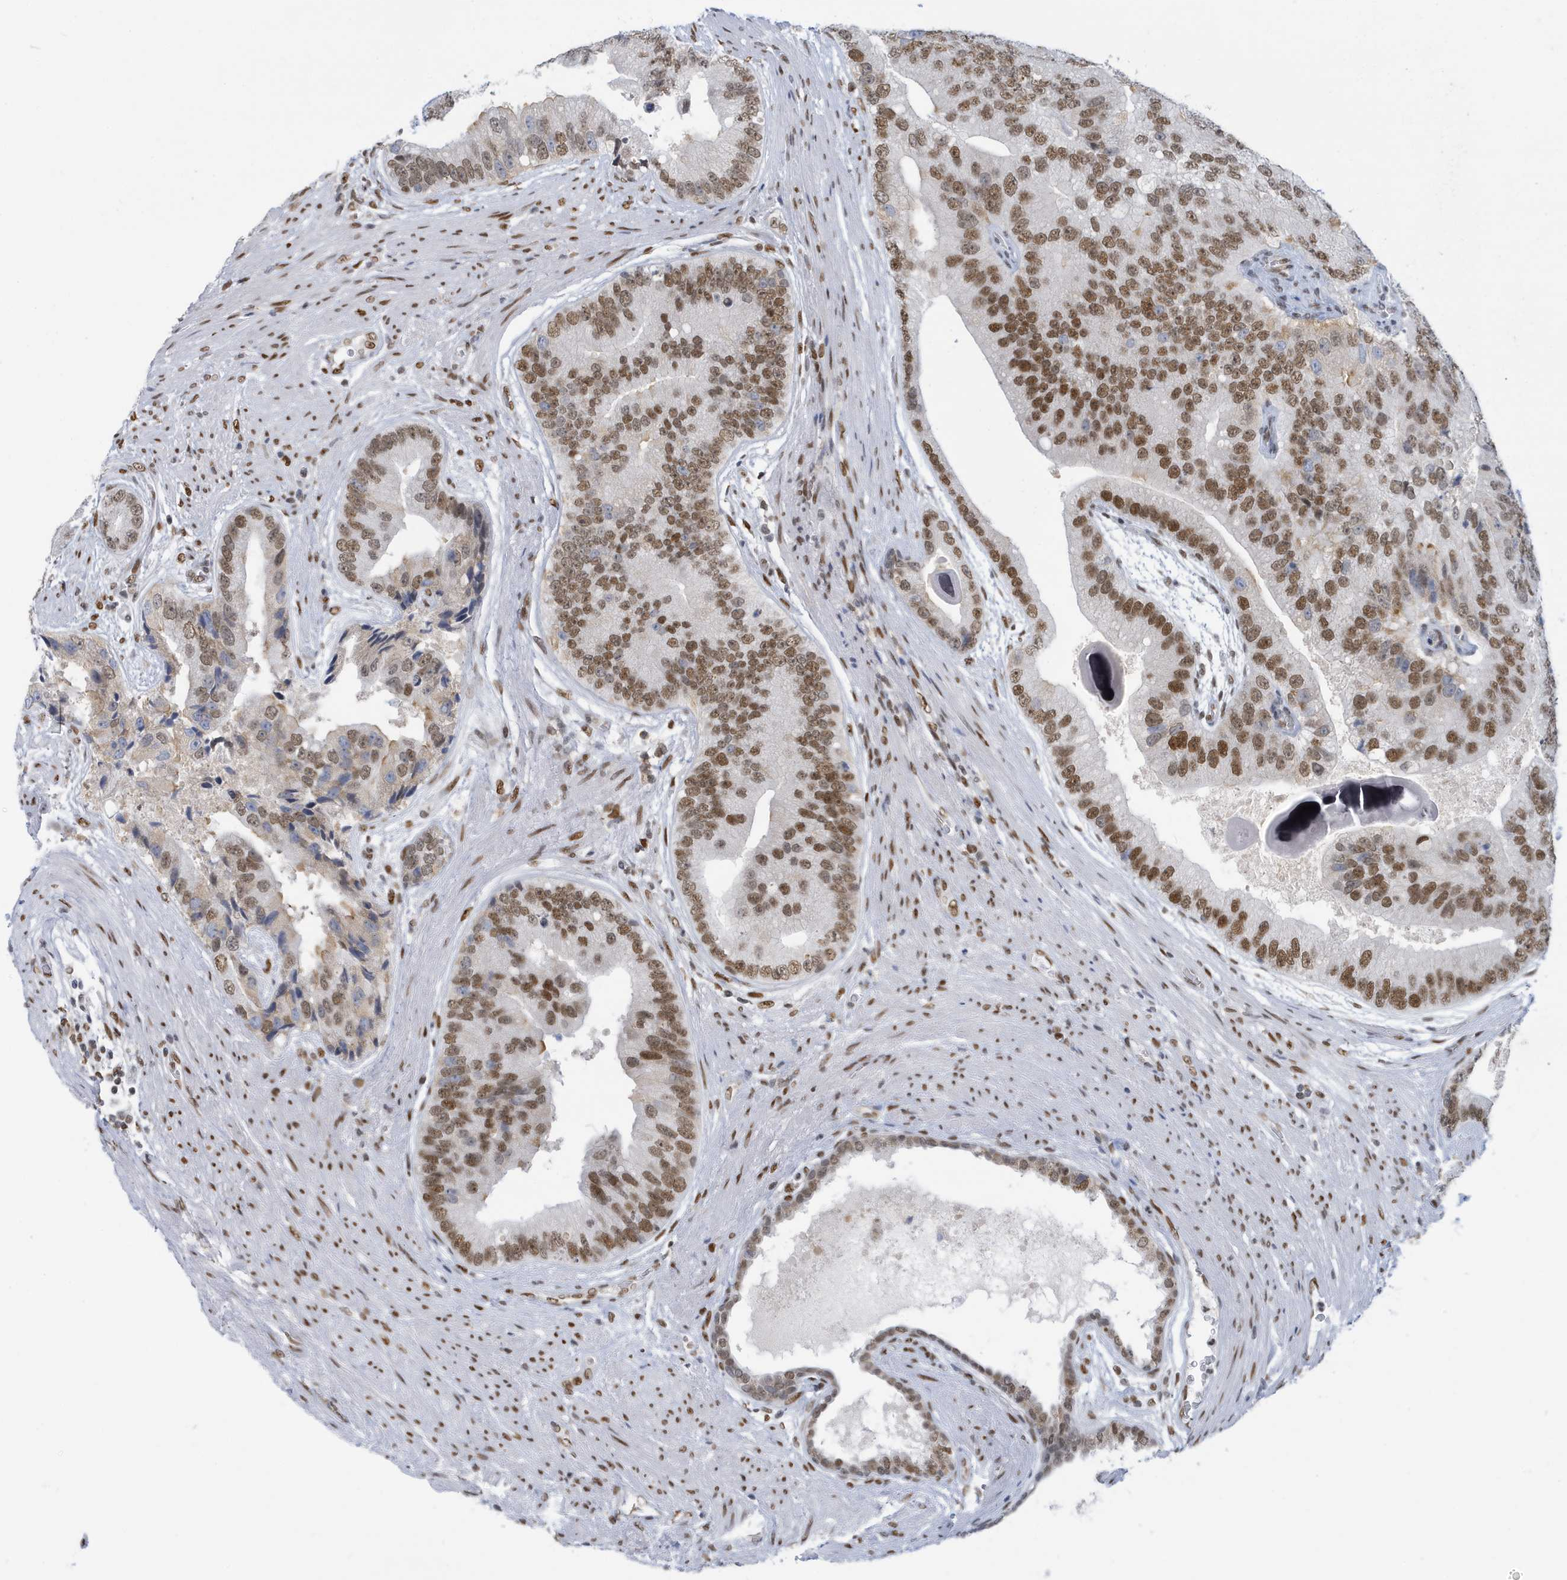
{"staining": {"intensity": "moderate", "quantity": "25%-75%", "location": "nuclear"}, "tissue": "prostate cancer", "cell_type": "Tumor cells", "image_type": "cancer", "snomed": [{"axis": "morphology", "description": "Adenocarcinoma, High grade"}, {"axis": "topography", "description": "Prostate"}], "caption": "A micrograph showing moderate nuclear positivity in about 25%-75% of tumor cells in prostate cancer, as visualized by brown immunohistochemical staining.", "gene": "PCYT1A", "patient": {"sex": "male", "age": 70}}